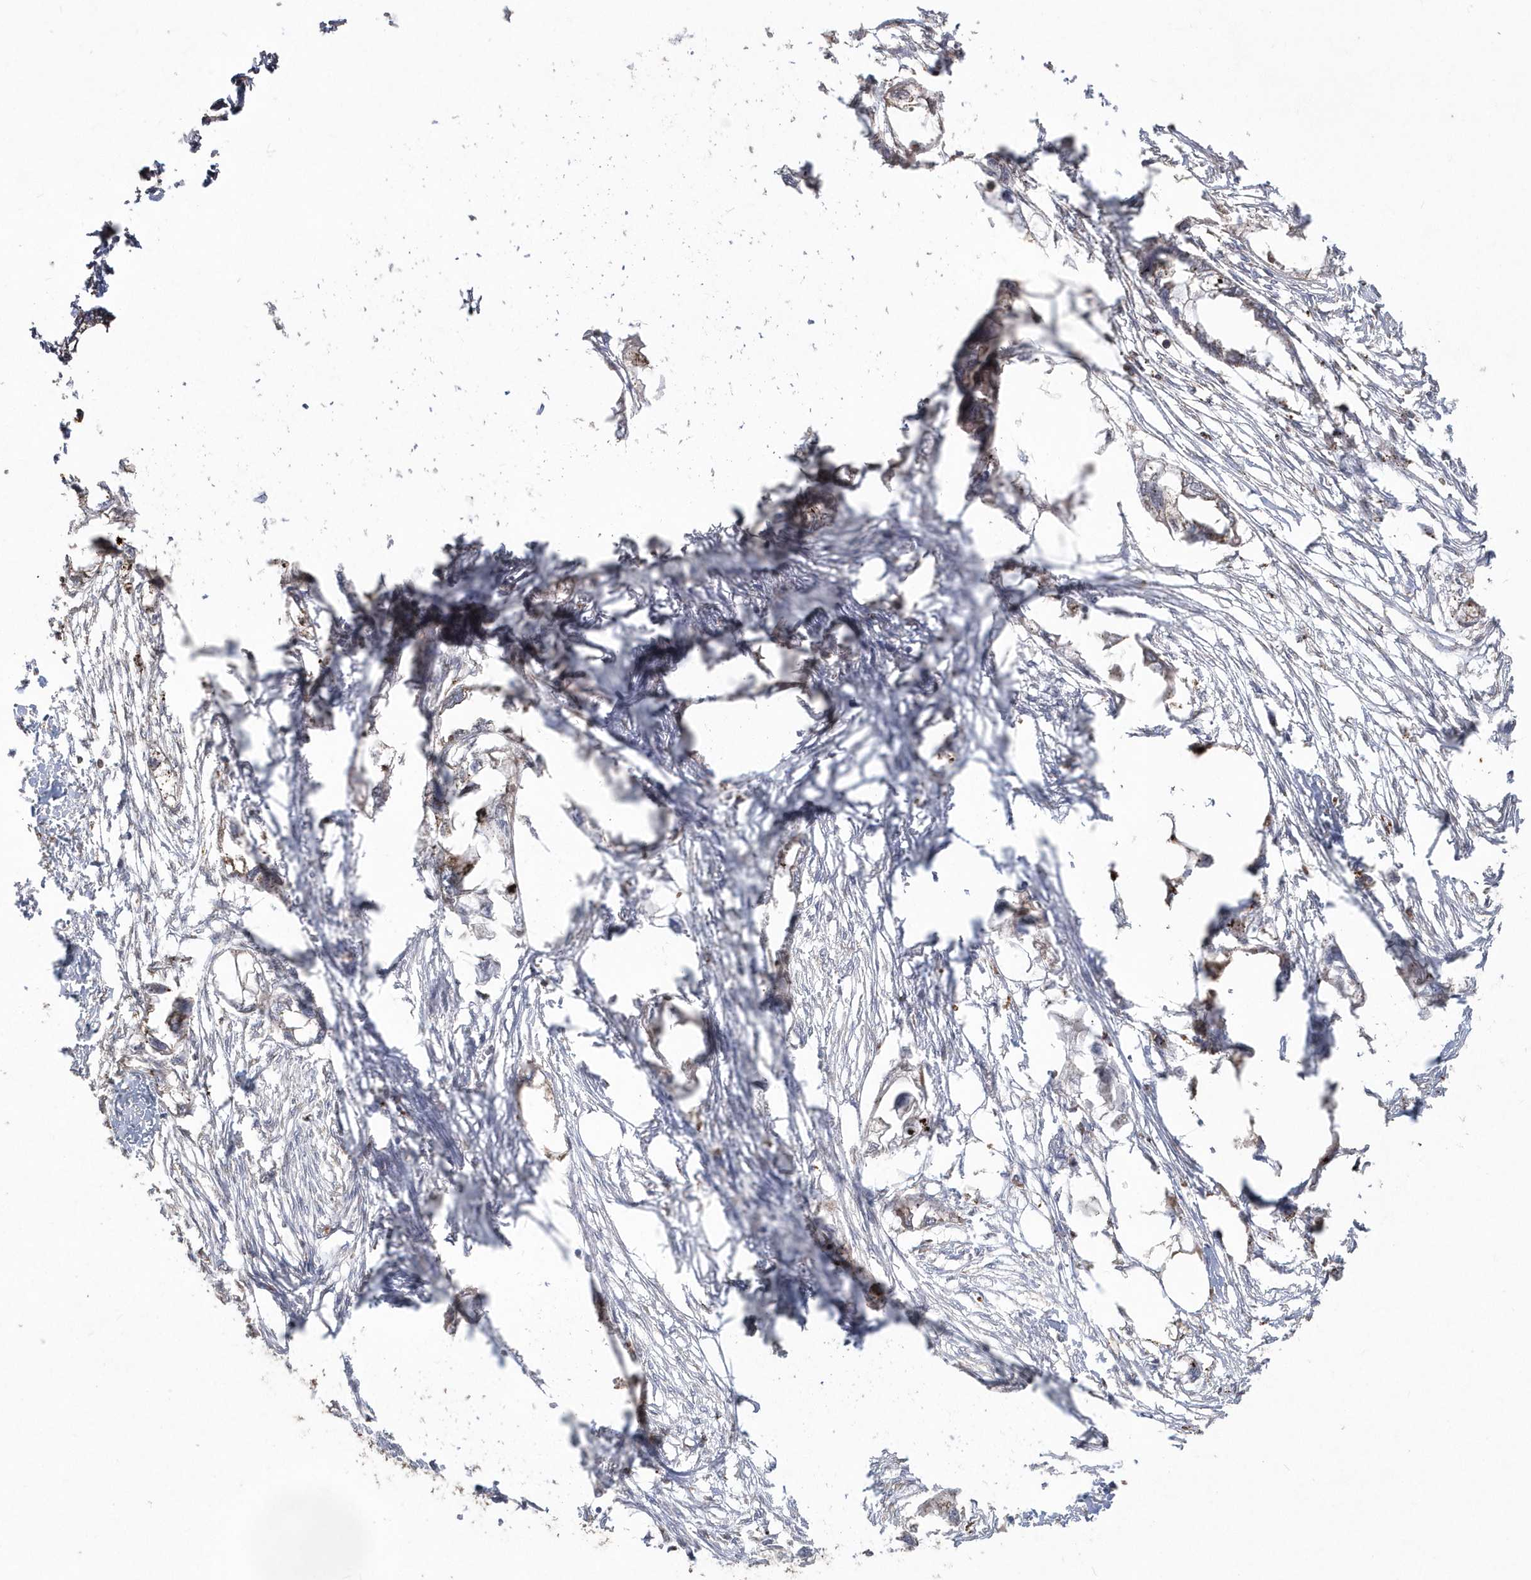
{"staining": {"intensity": "weak", "quantity": "<25%", "location": "cytoplasmic/membranous"}, "tissue": "endometrial cancer", "cell_type": "Tumor cells", "image_type": "cancer", "snomed": [{"axis": "morphology", "description": "Adenocarcinoma, NOS"}, {"axis": "morphology", "description": "Adenocarcinoma, metastatic, NOS"}, {"axis": "topography", "description": "Adipose tissue"}, {"axis": "topography", "description": "Endometrium"}], "caption": "Human endometrial adenocarcinoma stained for a protein using immunohistochemistry (IHC) demonstrates no expression in tumor cells.", "gene": "GEMIN6", "patient": {"sex": "female", "age": 67}}